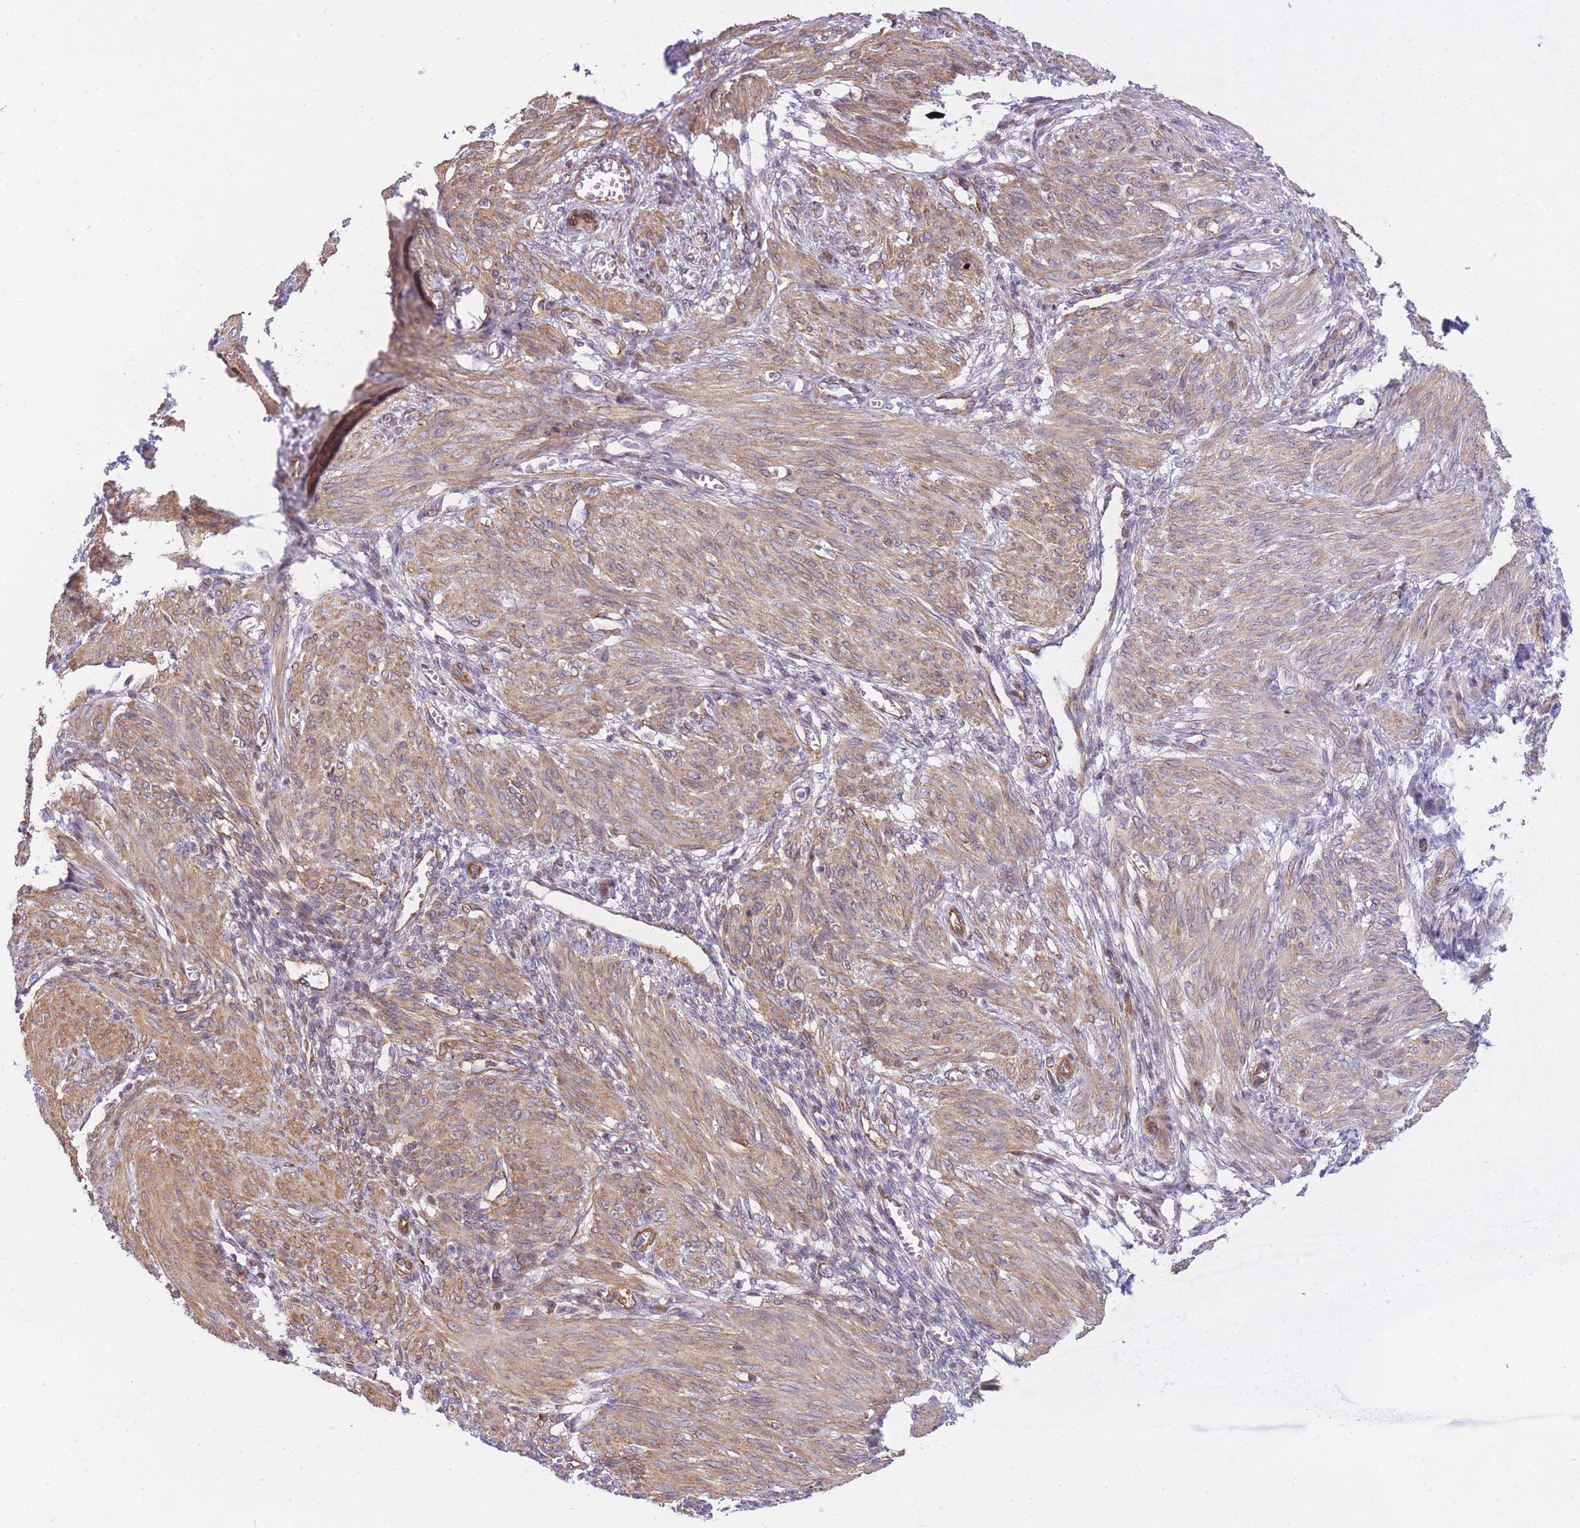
{"staining": {"intensity": "moderate", "quantity": ">75%", "location": "cytoplasmic/membranous"}, "tissue": "smooth muscle", "cell_type": "Smooth muscle cells", "image_type": "normal", "snomed": [{"axis": "morphology", "description": "Normal tissue, NOS"}, {"axis": "topography", "description": "Smooth muscle"}], "caption": "A histopathology image of smooth muscle stained for a protein exhibits moderate cytoplasmic/membranous brown staining in smooth muscle cells. (IHC, brightfield microscopy, high magnification).", "gene": "S100PBP", "patient": {"sex": "female", "age": 39}}